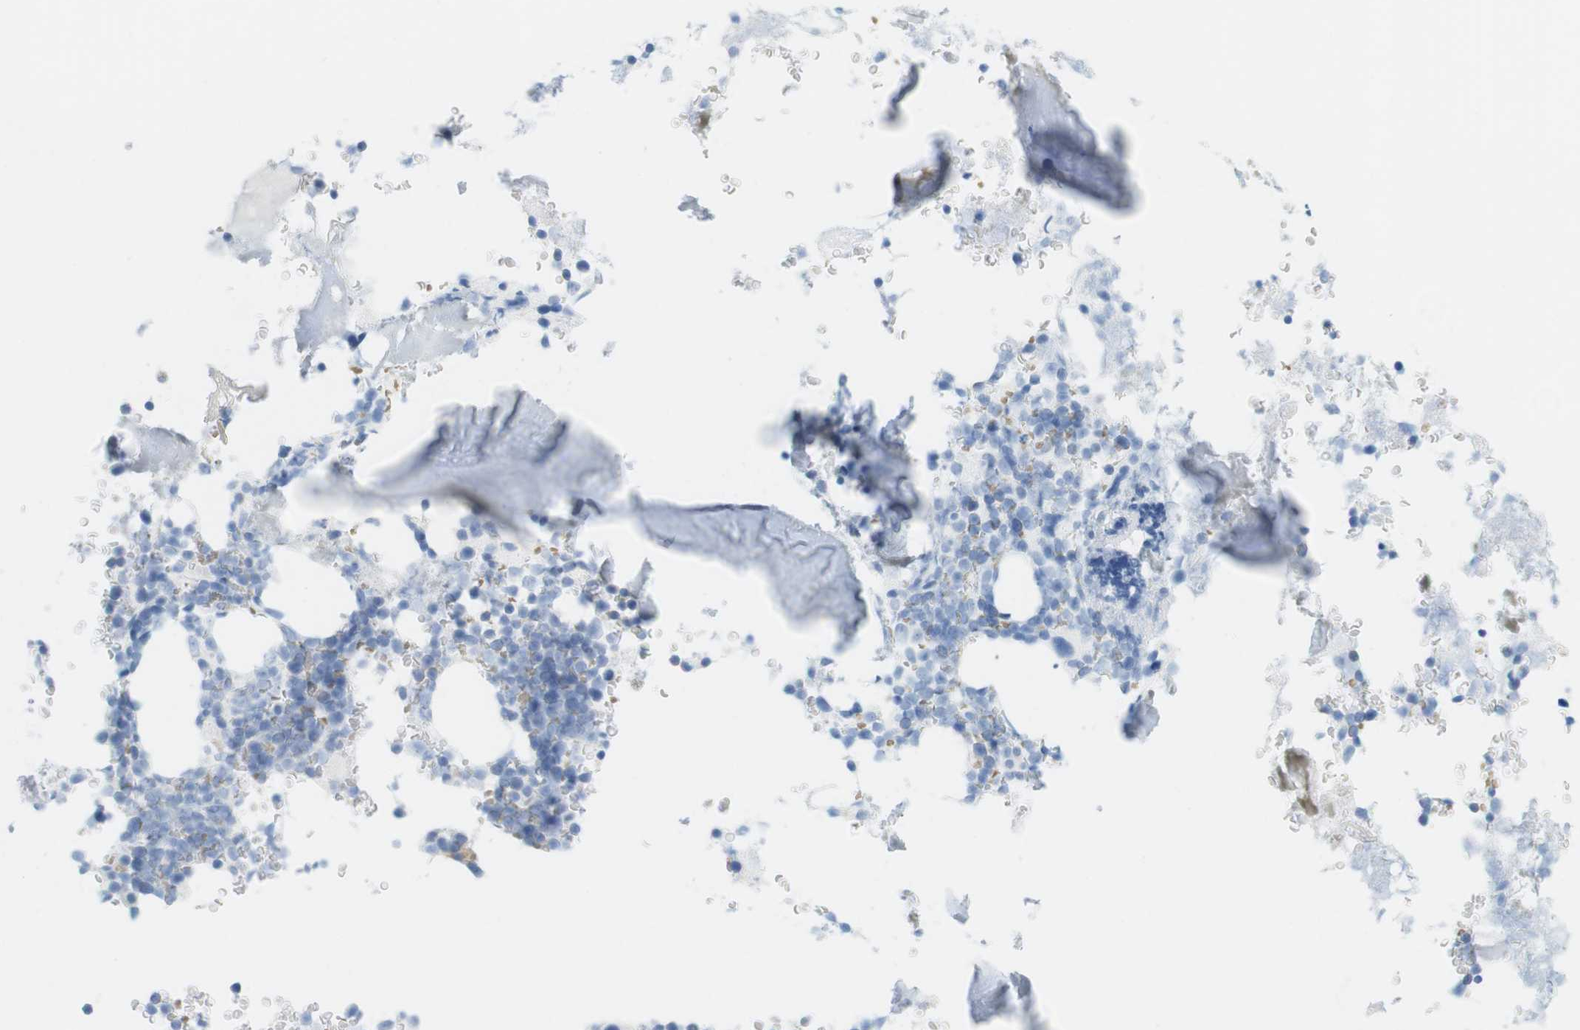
{"staining": {"intensity": "negative", "quantity": "none", "location": "none"}, "tissue": "bone marrow", "cell_type": "Hematopoietic cells", "image_type": "normal", "snomed": [{"axis": "morphology", "description": "Normal tissue, NOS"}, {"axis": "topography", "description": "Bone marrow"}], "caption": "A histopathology image of bone marrow stained for a protein reveals no brown staining in hematopoietic cells.", "gene": "TNNT2", "patient": {"sex": "male"}}